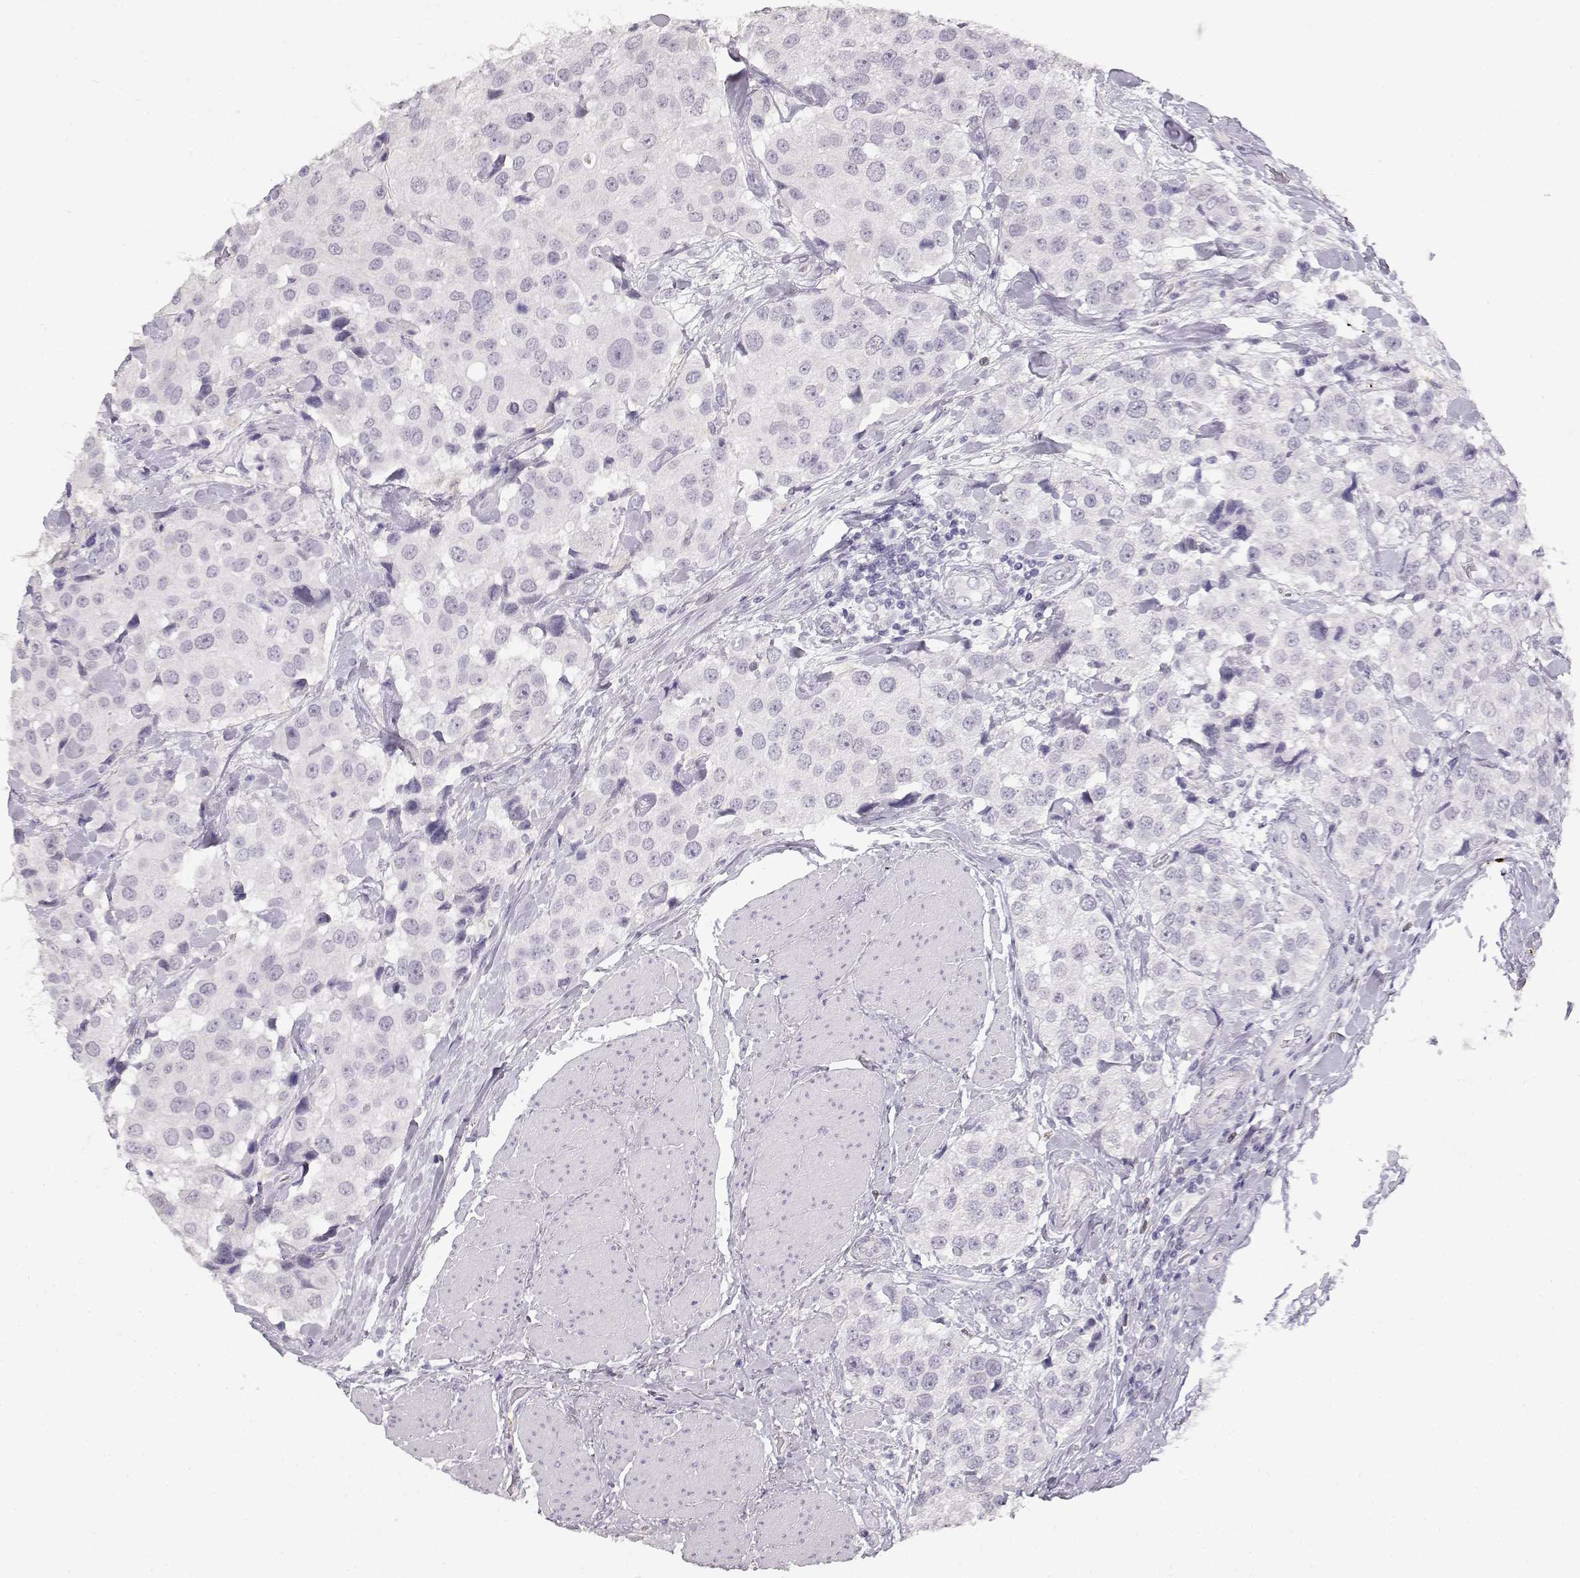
{"staining": {"intensity": "negative", "quantity": "none", "location": "none"}, "tissue": "urothelial cancer", "cell_type": "Tumor cells", "image_type": "cancer", "snomed": [{"axis": "morphology", "description": "Urothelial carcinoma, High grade"}, {"axis": "topography", "description": "Urinary bladder"}], "caption": "IHC micrograph of neoplastic tissue: urothelial cancer stained with DAB shows no significant protein positivity in tumor cells.", "gene": "NUTM1", "patient": {"sex": "female", "age": 64}}